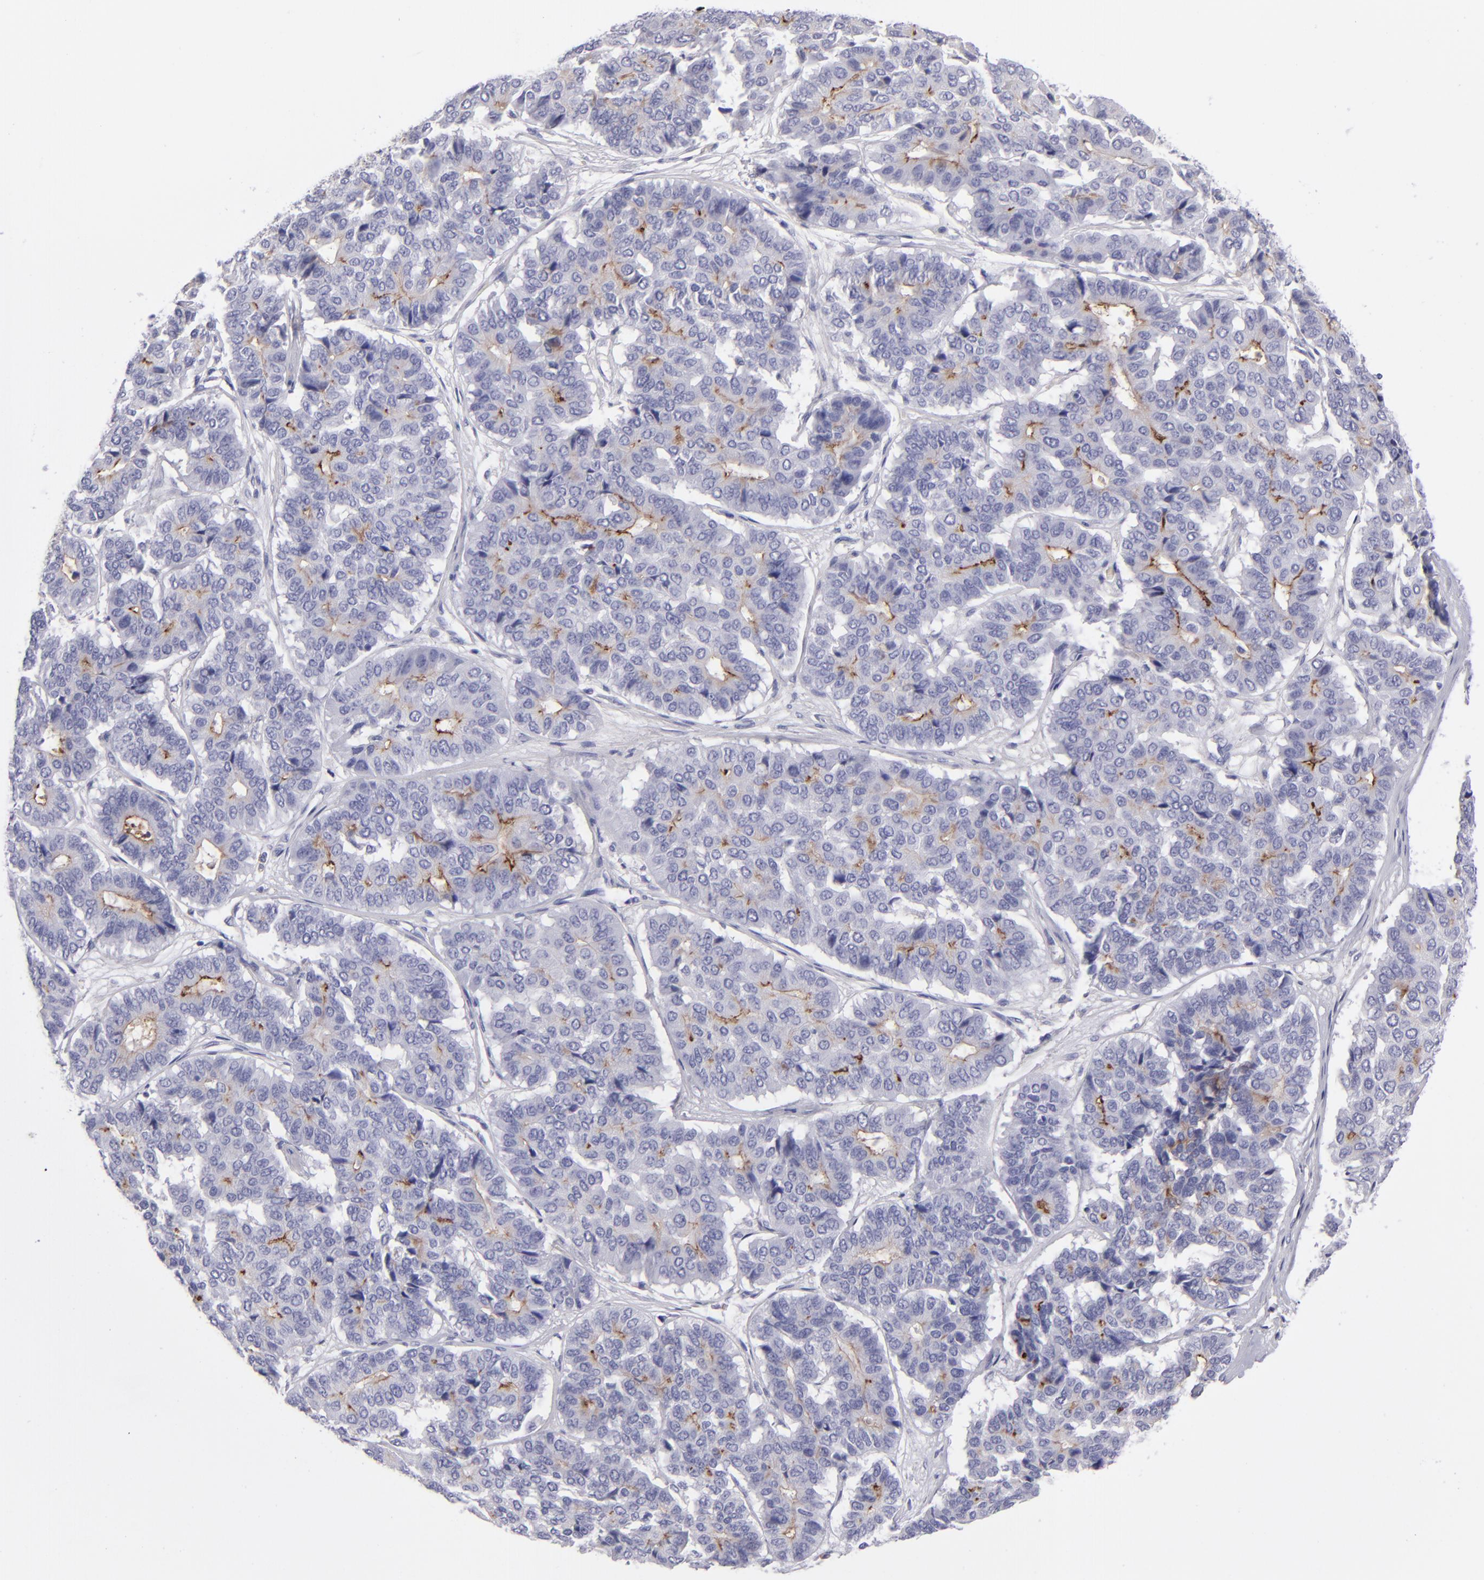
{"staining": {"intensity": "weak", "quantity": "25%-75%", "location": "cytoplasmic/membranous"}, "tissue": "pancreatic cancer", "cell_type": "Tumor cells", "image_type": "cancer", "snomed": [{"axis": "morphology", "description": "Adenocarcinoma, NOS"}, {"axis": "topography", "description": "Pancreas"}], "caption": "High-power microscopy captured an IHC histopathology image of adenocarcinoma (pancreatic), revealing weak cytoplasmic/membranous positivity in about 25%-75% of tumor cells. The protein of interest is stained brown, and the nuclei are stained in blue (DAB (3,3'-diaminobenzidine) IHC with brightfield microscopy, high magnification).", "gene": "ANPEP", "patient": {"sex": "male", "age": 50}}